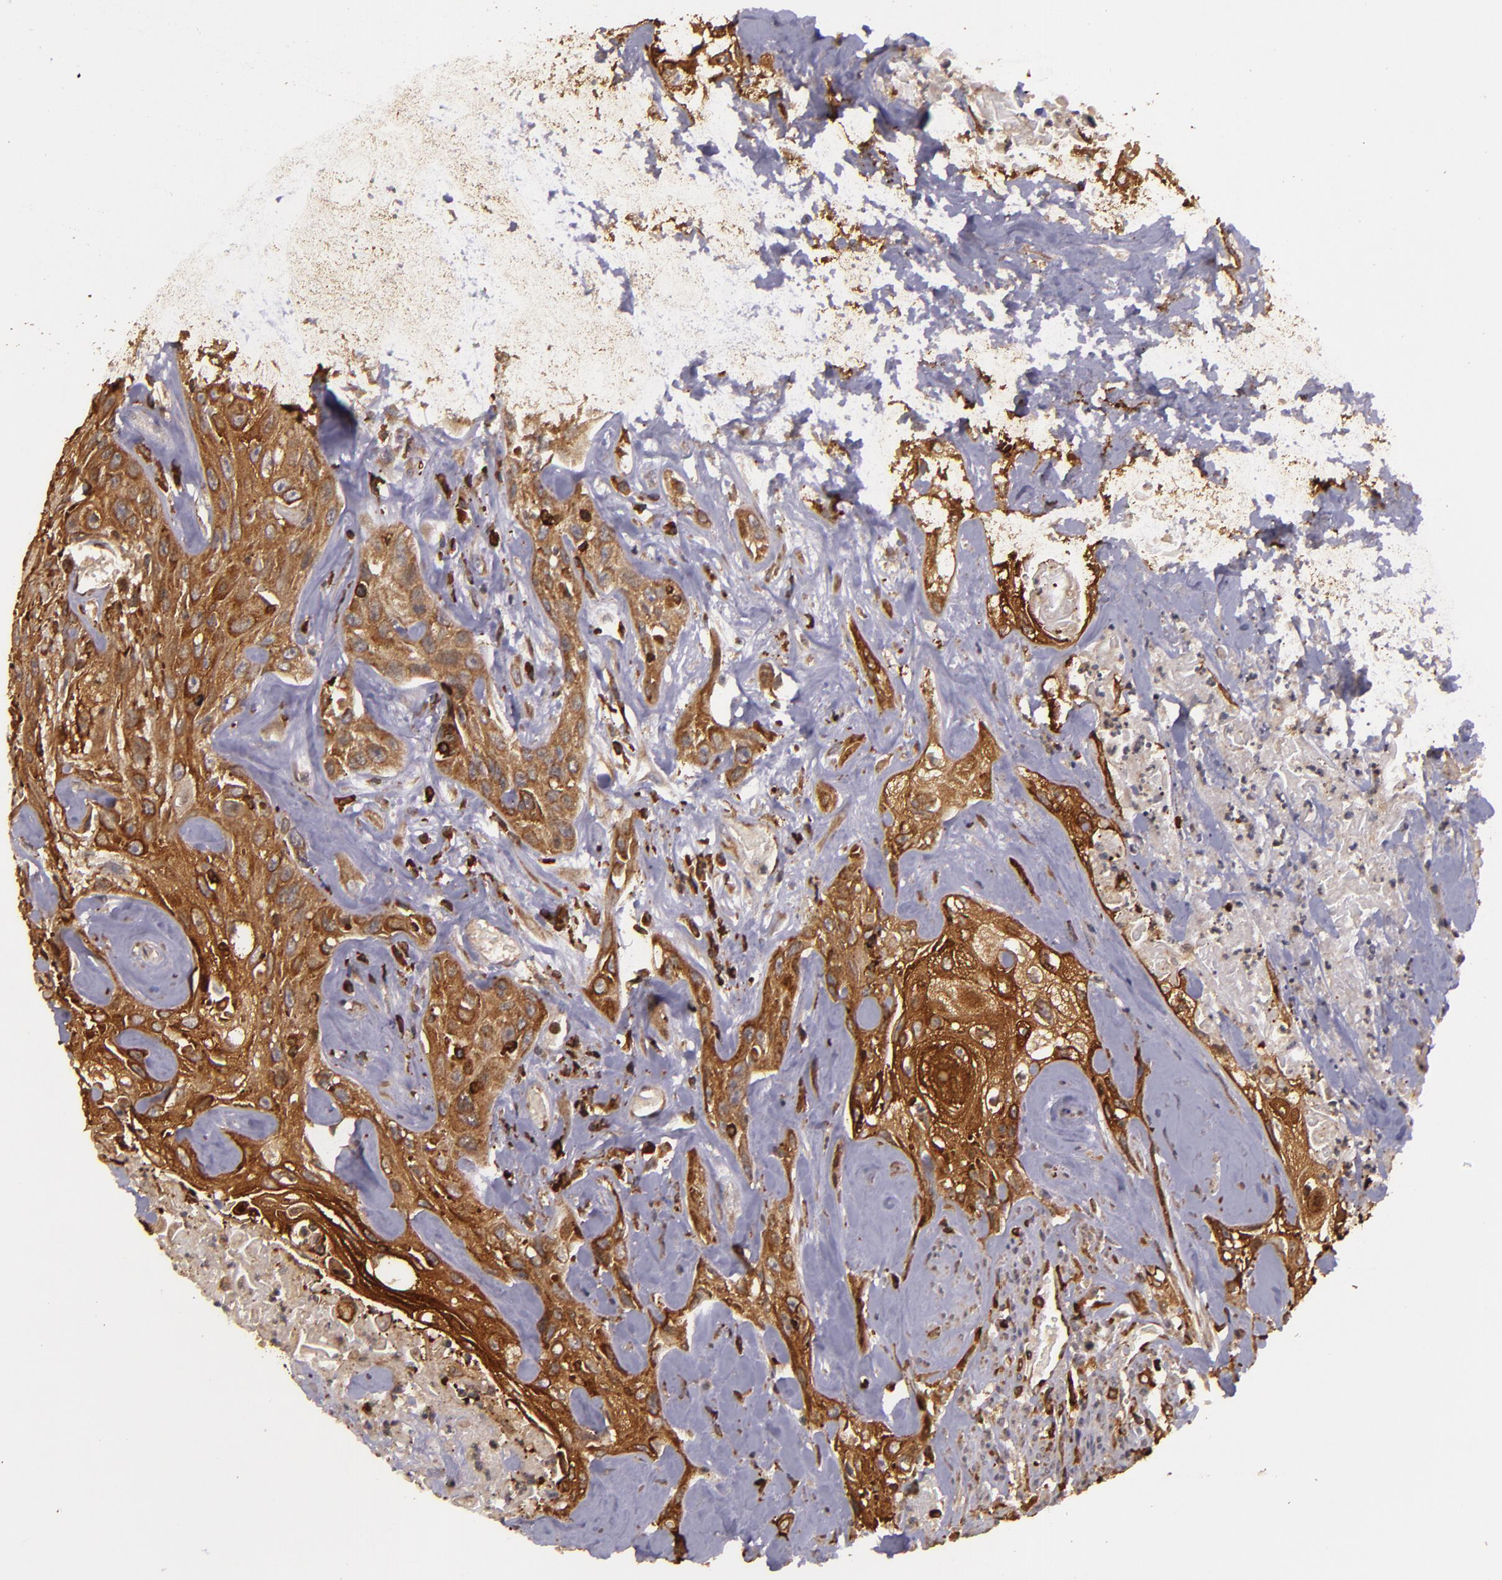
{"staining": {"intensity": "strong", "quantity": ">75%", "location": "cytoplasmic/membranous"}, "tissue": "urothelial cancer", "cell_type": "Tumor cells", "image_type": "cancer", "snomed": [{"axis": "morphology", "description": "Urothelial carcinoma, High grade"}, {"axis": "topography", "description": "Urinary bladder"}], "caption": "A micrograph of human urothelial cancer stained for a protein reveals strong cytoplasmic/membranous brown staining in tumor cells. (Stains: DAB (3,3'-diaminobenzidine) in brown, nuclei in blue, Microscopy: brightfield microscopy at high magnification).", "gene": "SLC9A3R1", "patient": {"sex": "female", "age": 84}}